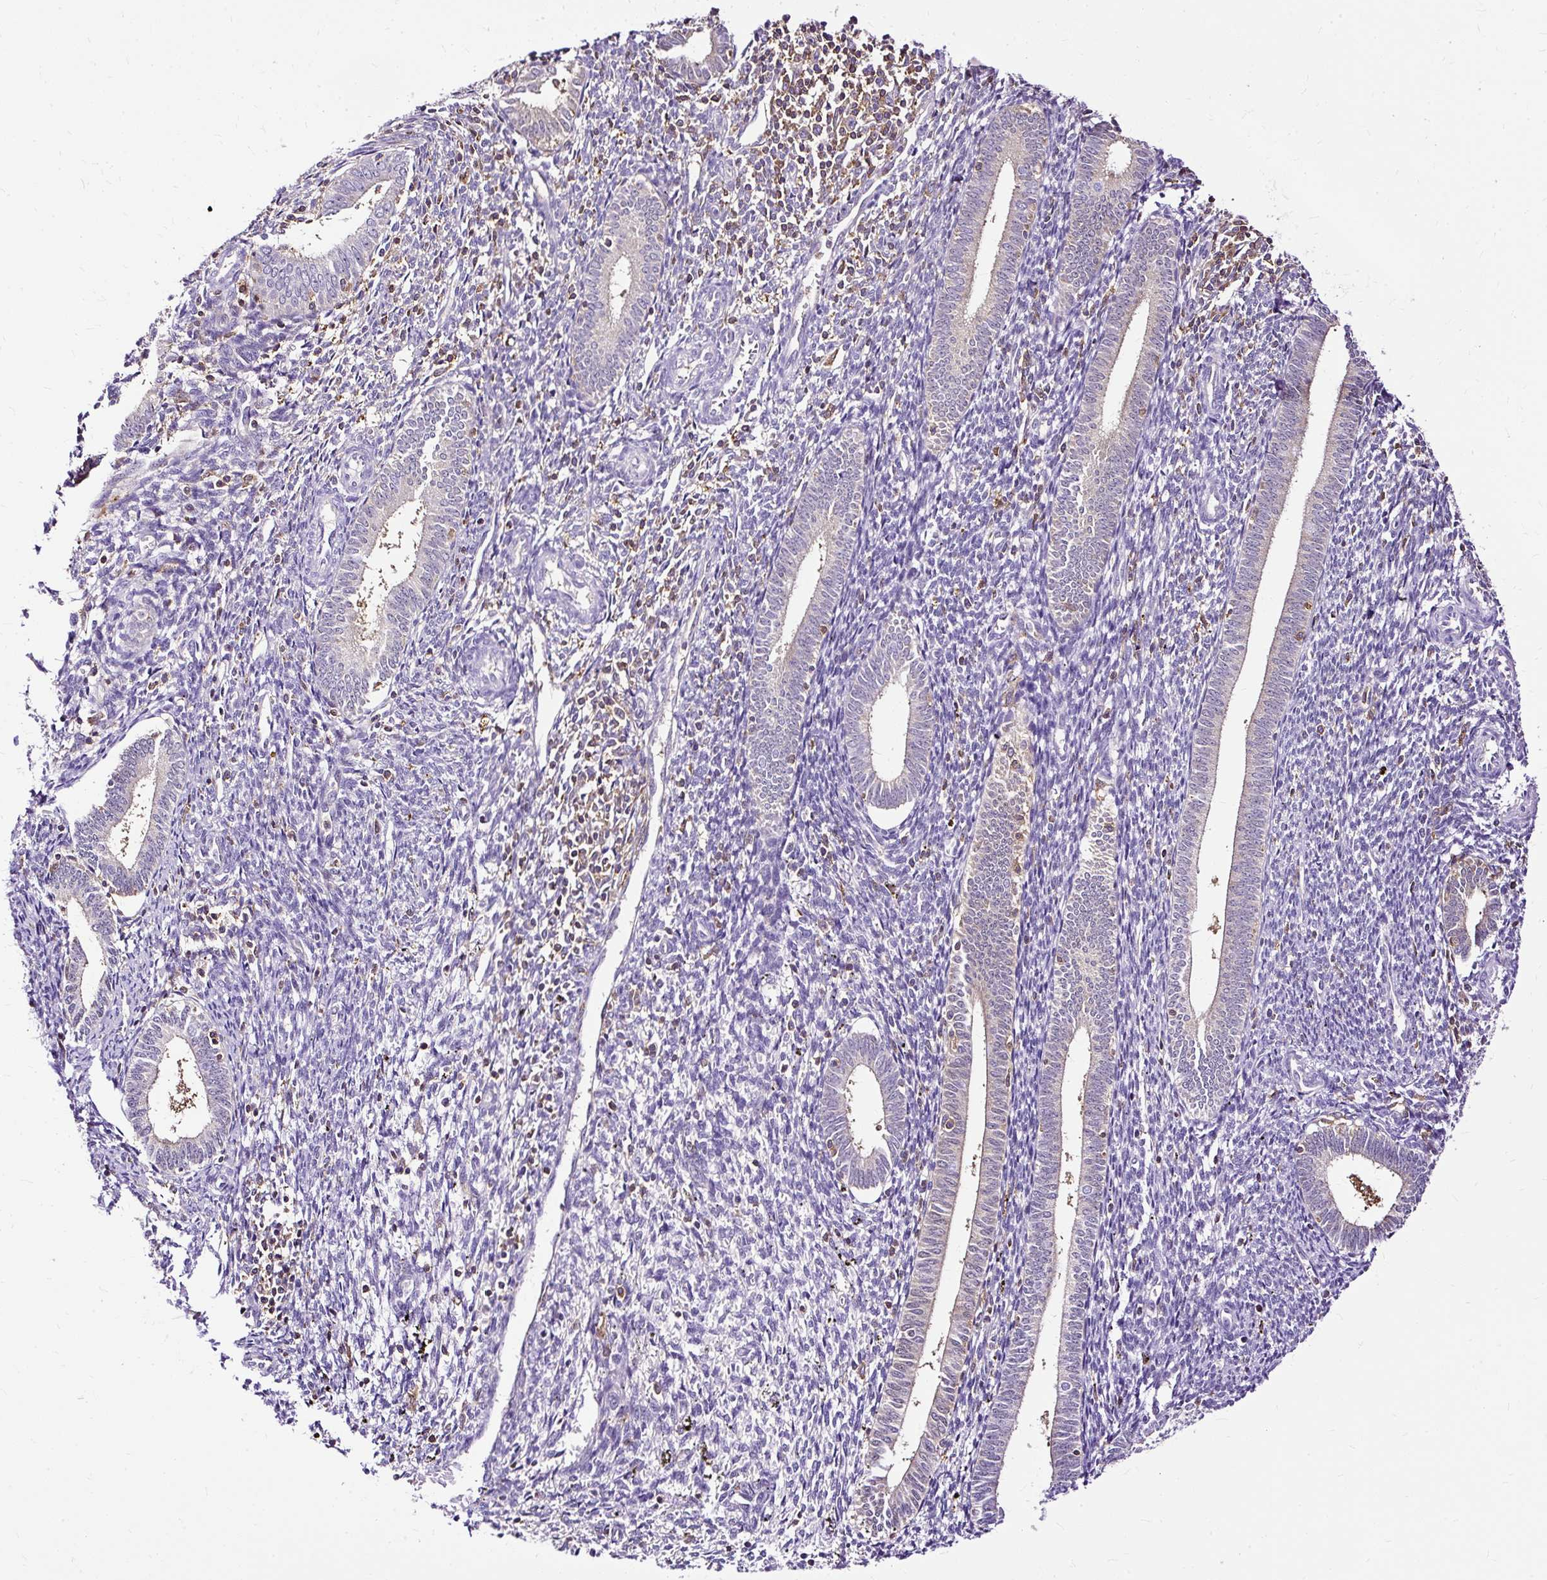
{"staining": {"intensity": "negative", "quantity": "none", "location": "none"}, "tissue": "endometrium", "cell_type": "Cells in endometrial stroma", "image_type": "normal", "snomed": [{"axis": "morphology", "description": "Normal tissue, NOS"}, {"axis": "topography", "description": "Endometrium"}], "caption": "This is an immunohistochemistry (IHC) image of unremarkable human endometrium. There is no expression in cells in endometrial stroma.", "gene": "TWF2", "patient": {"sex": "female", "age": 41}}